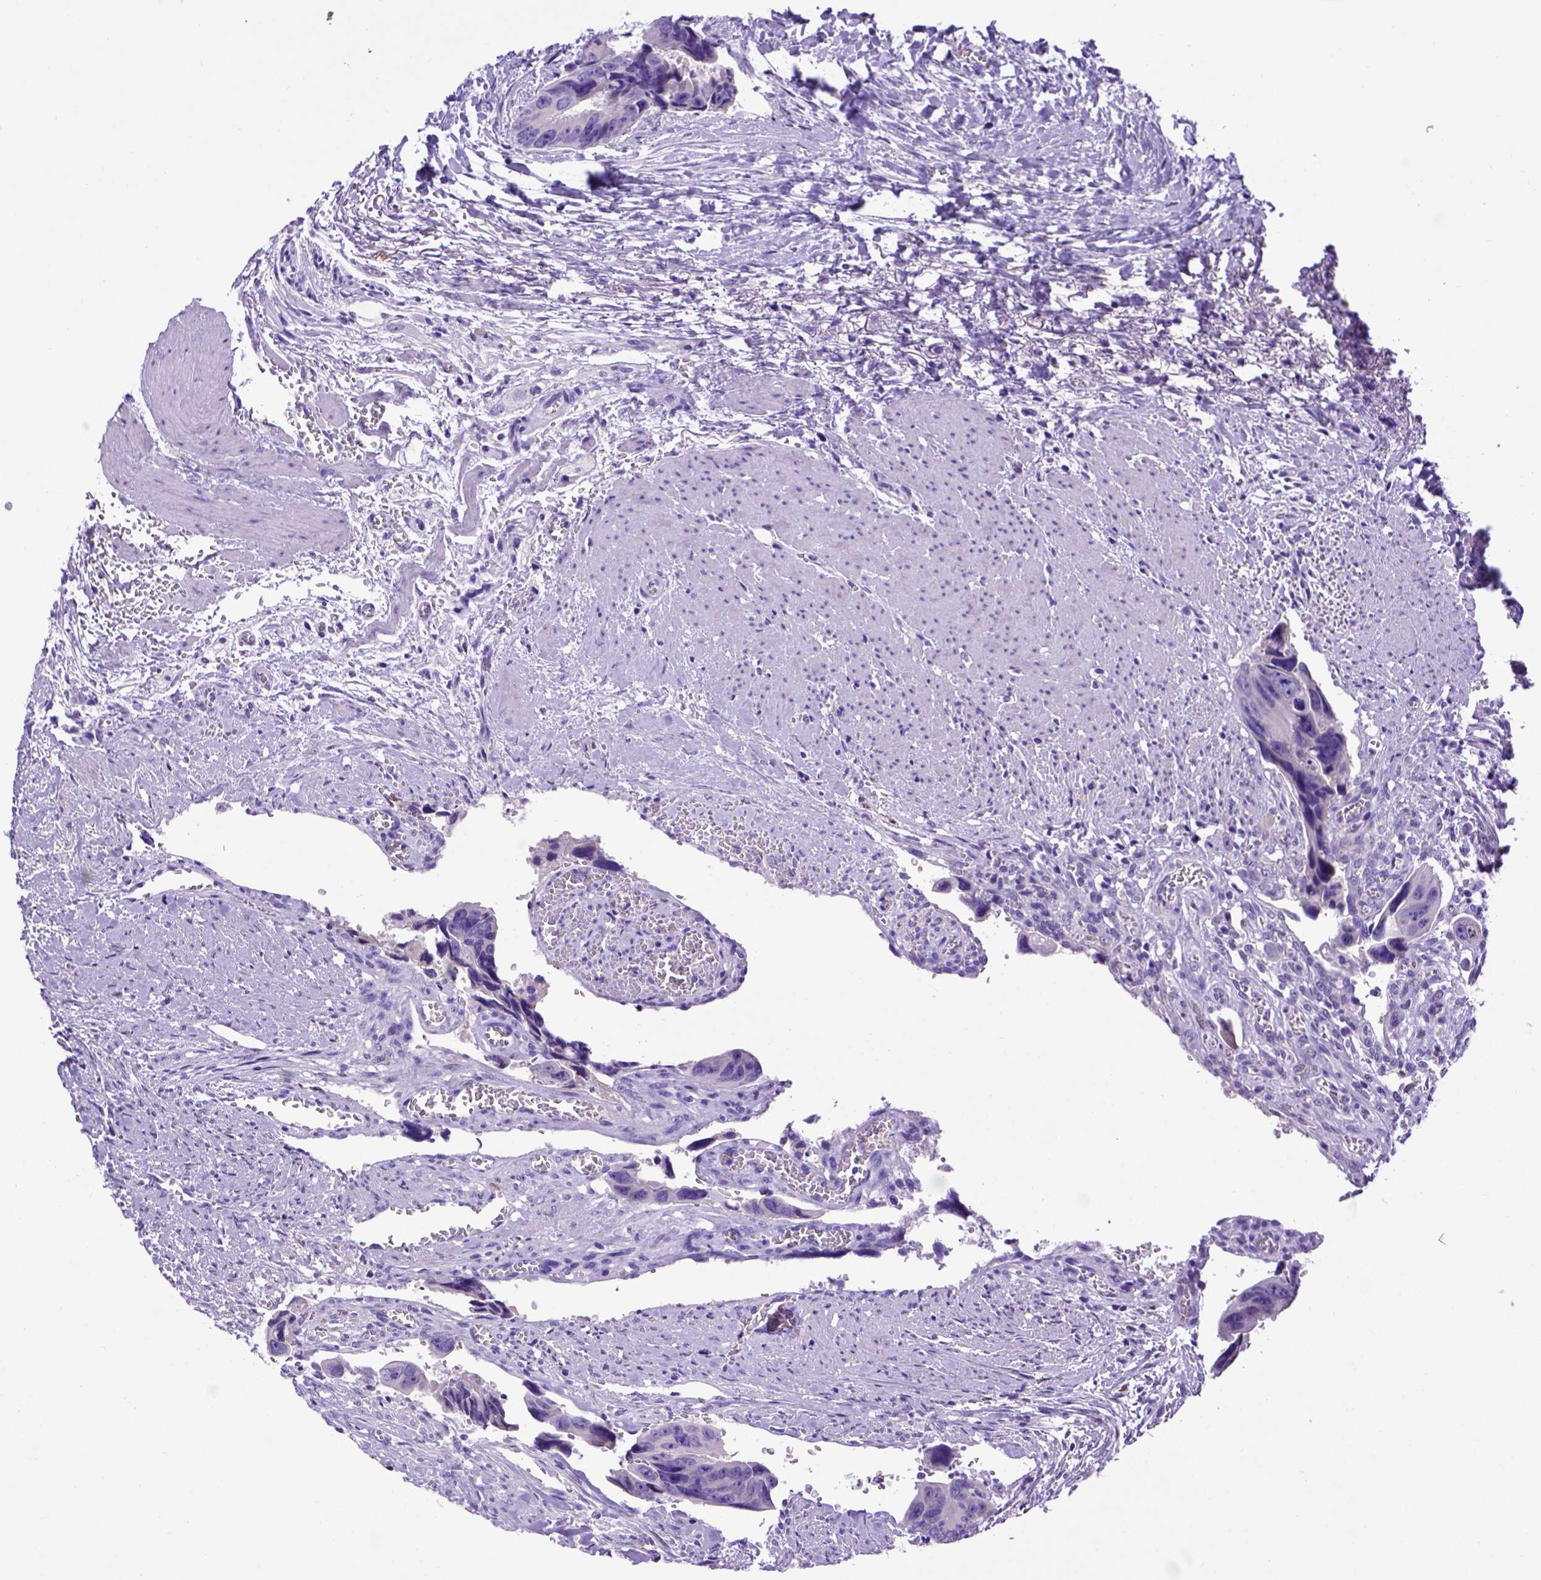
{"staining": {"intensity": "negative", "quantity": "none", "location": "none"}, "tissue": "colorectal cancer", "cell_type": "Tumor cells", "image_type": "cancer", "snomed": [{"axis": "morphology", "description": "Adenocarcinoma, NOS"}, {"axis": "topography", "description": "Rectum"}], "caption": "Micrograph shows no protein expression in tumor cells of adenocarcinoma (colorectal) tissue.", "gene": "PTGES", "patient": {"sex": "male", "age": 76}}